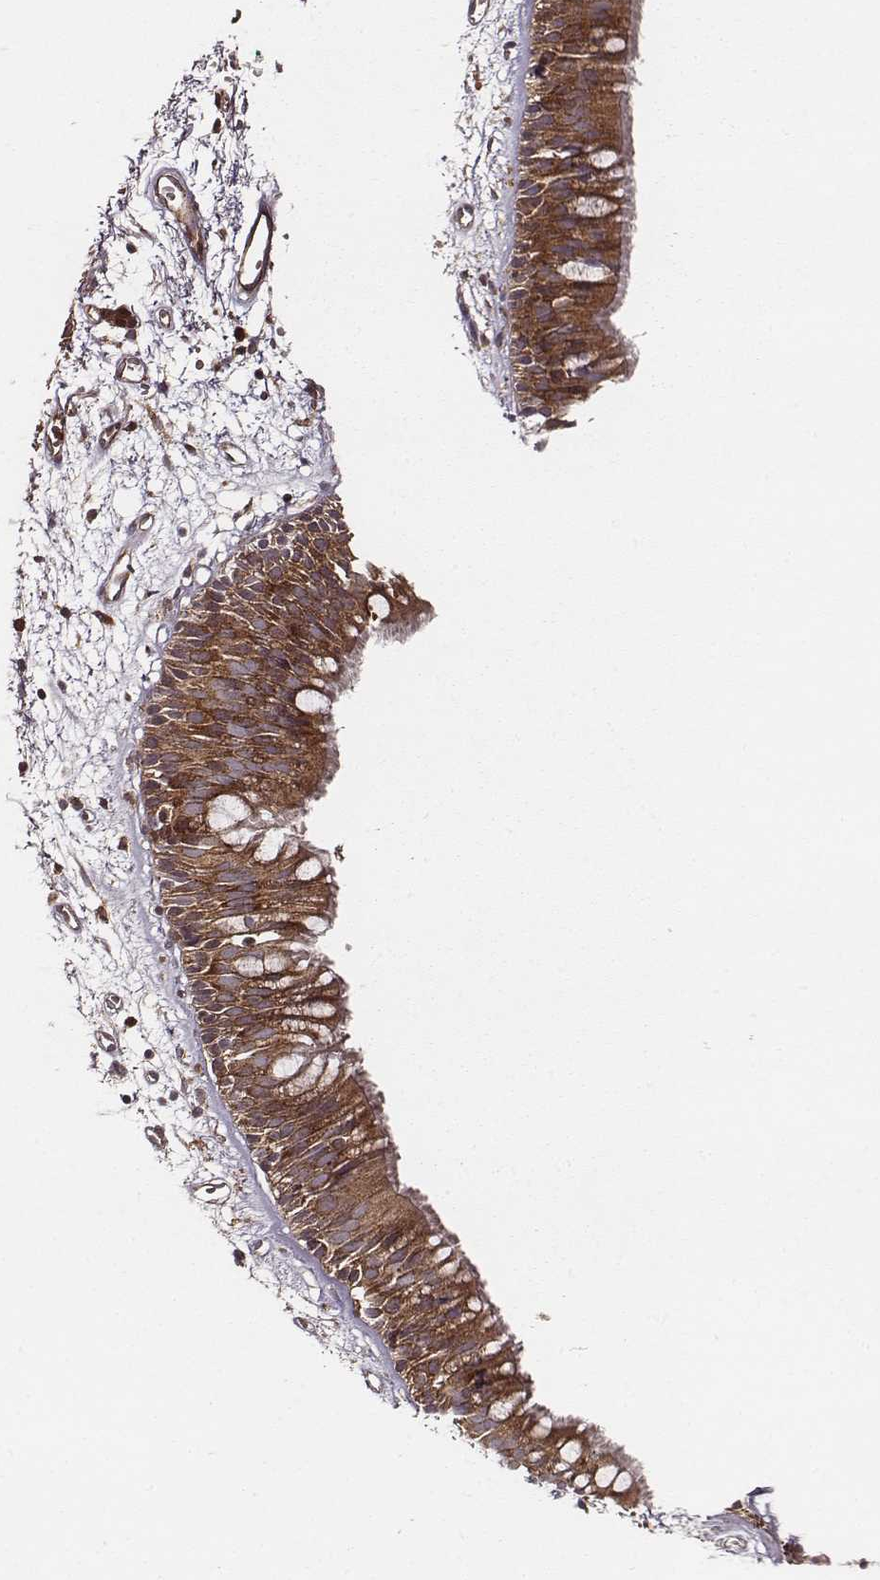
{"staining": {"intensity": "strong", "quantity": ">75%", "location": "cytoplasmic/membranous"}, "tissue": "bronchus", "cell_type": "Respiratory epithelial cells", "image_type": "normal", "snomed": [{"axis": "morphology", "description": "Normal tissue, NOS"}, {"axis": "morphology", "description": "Squamous cell carcinoma, NOS"}, {"axis": "topography", "description": "Cartilage tissue"}, {"axis": "topography", "description": "Bronchus"}, {"axis": "topography", "description": "Lung"}], "caption": "High-magnification brightfield microscopy of normal bronchus stained with DAB (brown) and counterstained with hematoxylin (blue). respiratory epithelial cells exhibit strong cytoplasmic/membranous staining is appreciated in approximately>75% of cells.", "gene": "VPS26A", "patient": {"sex": "male", "age": 66}}